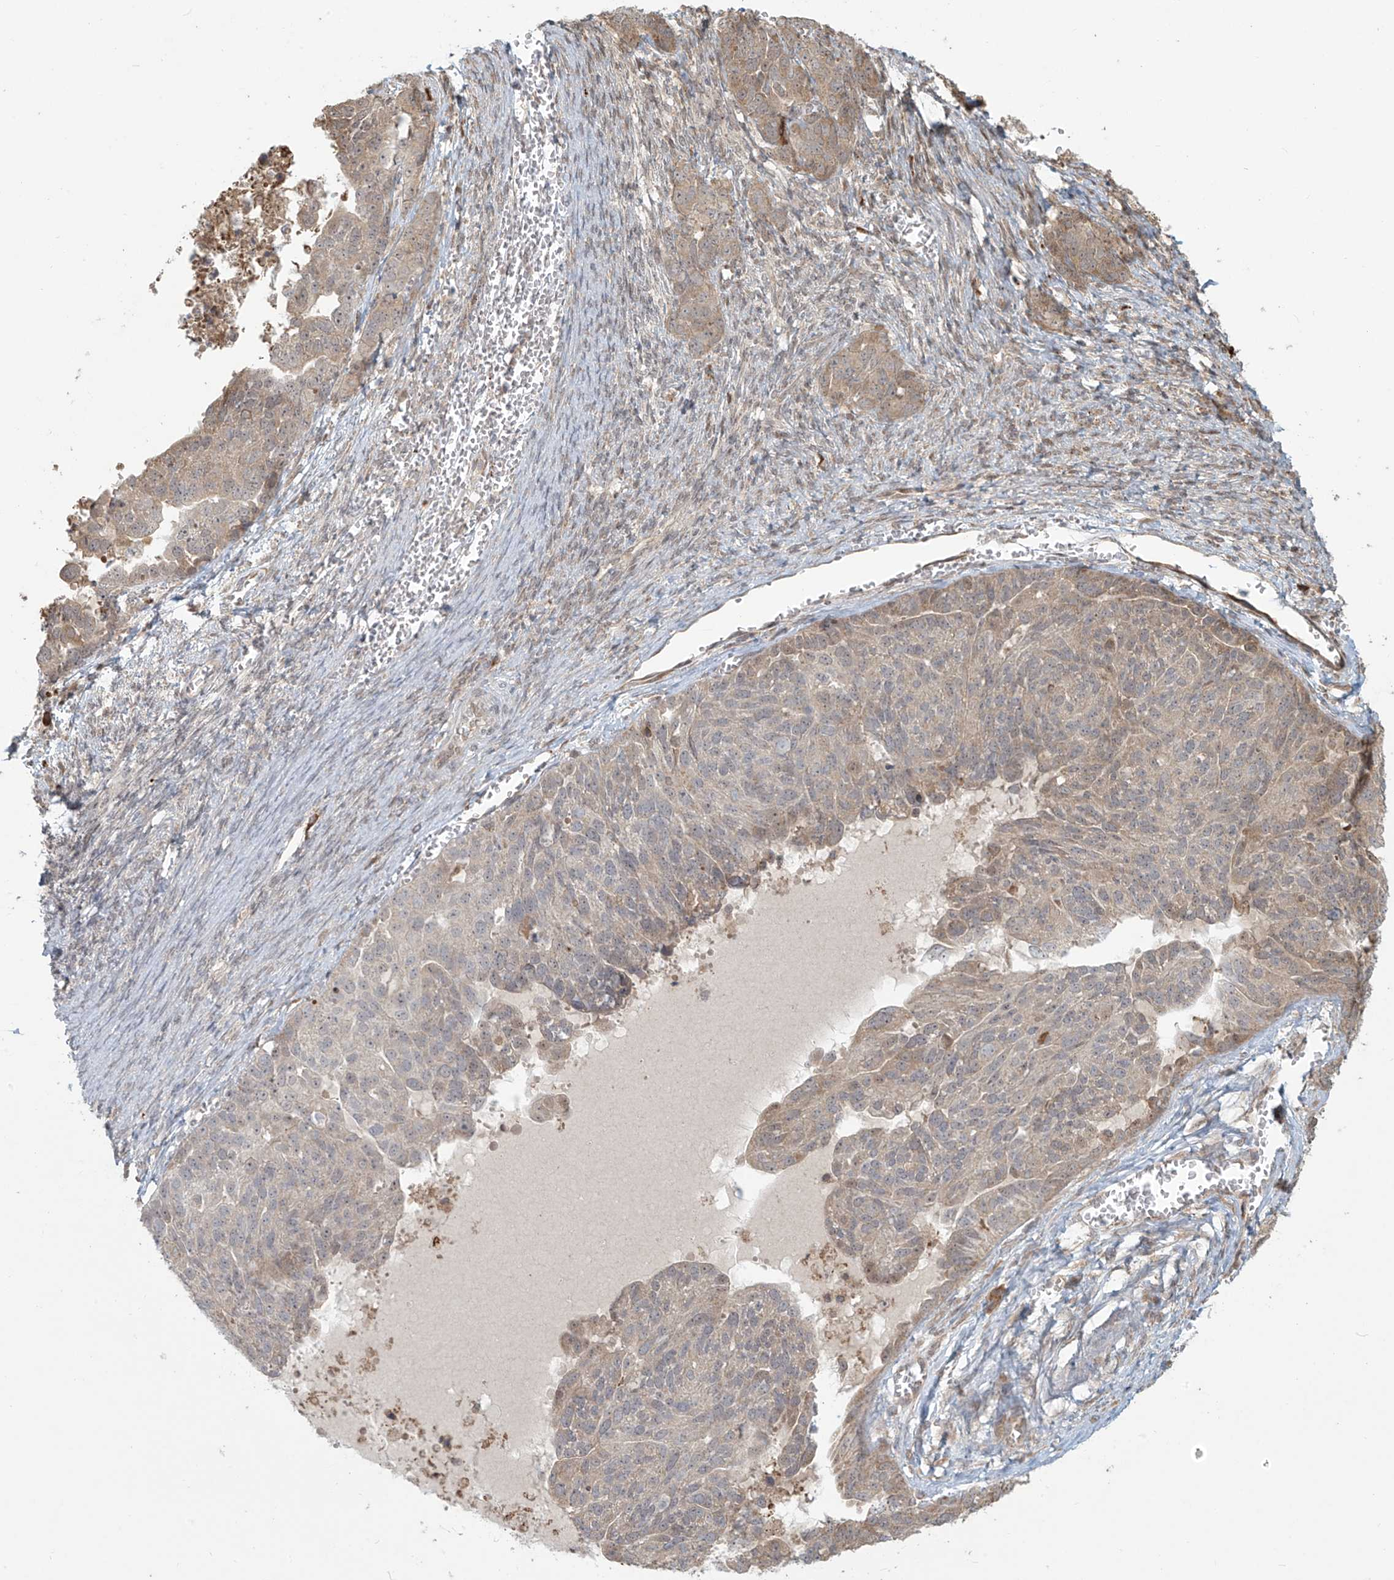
{"staining": {"intensity": "weak", "quantity": ">75%", "location": "cytoplasmic/membranous"}, "tissue": "ovarian cancer", "cell_type": "Tumor cells", "image_type": "cancer", "snomed": [{"axis": "morphology", "description": "Cystadenocarcinoma, serous, NOS"}, {"axis": "topography", "description": "Ovary"}], "caption": "IHC (DAB (3,3'-diaminobenzidine)) staining of serous cystadenocarcinoma (ovarian) displays weak cytoplasmic/membranous protein positivity in approximately >75% of tumor cells.", "gene": "PLEKHM3", "patient": {"sex": "female", "age": 44}}